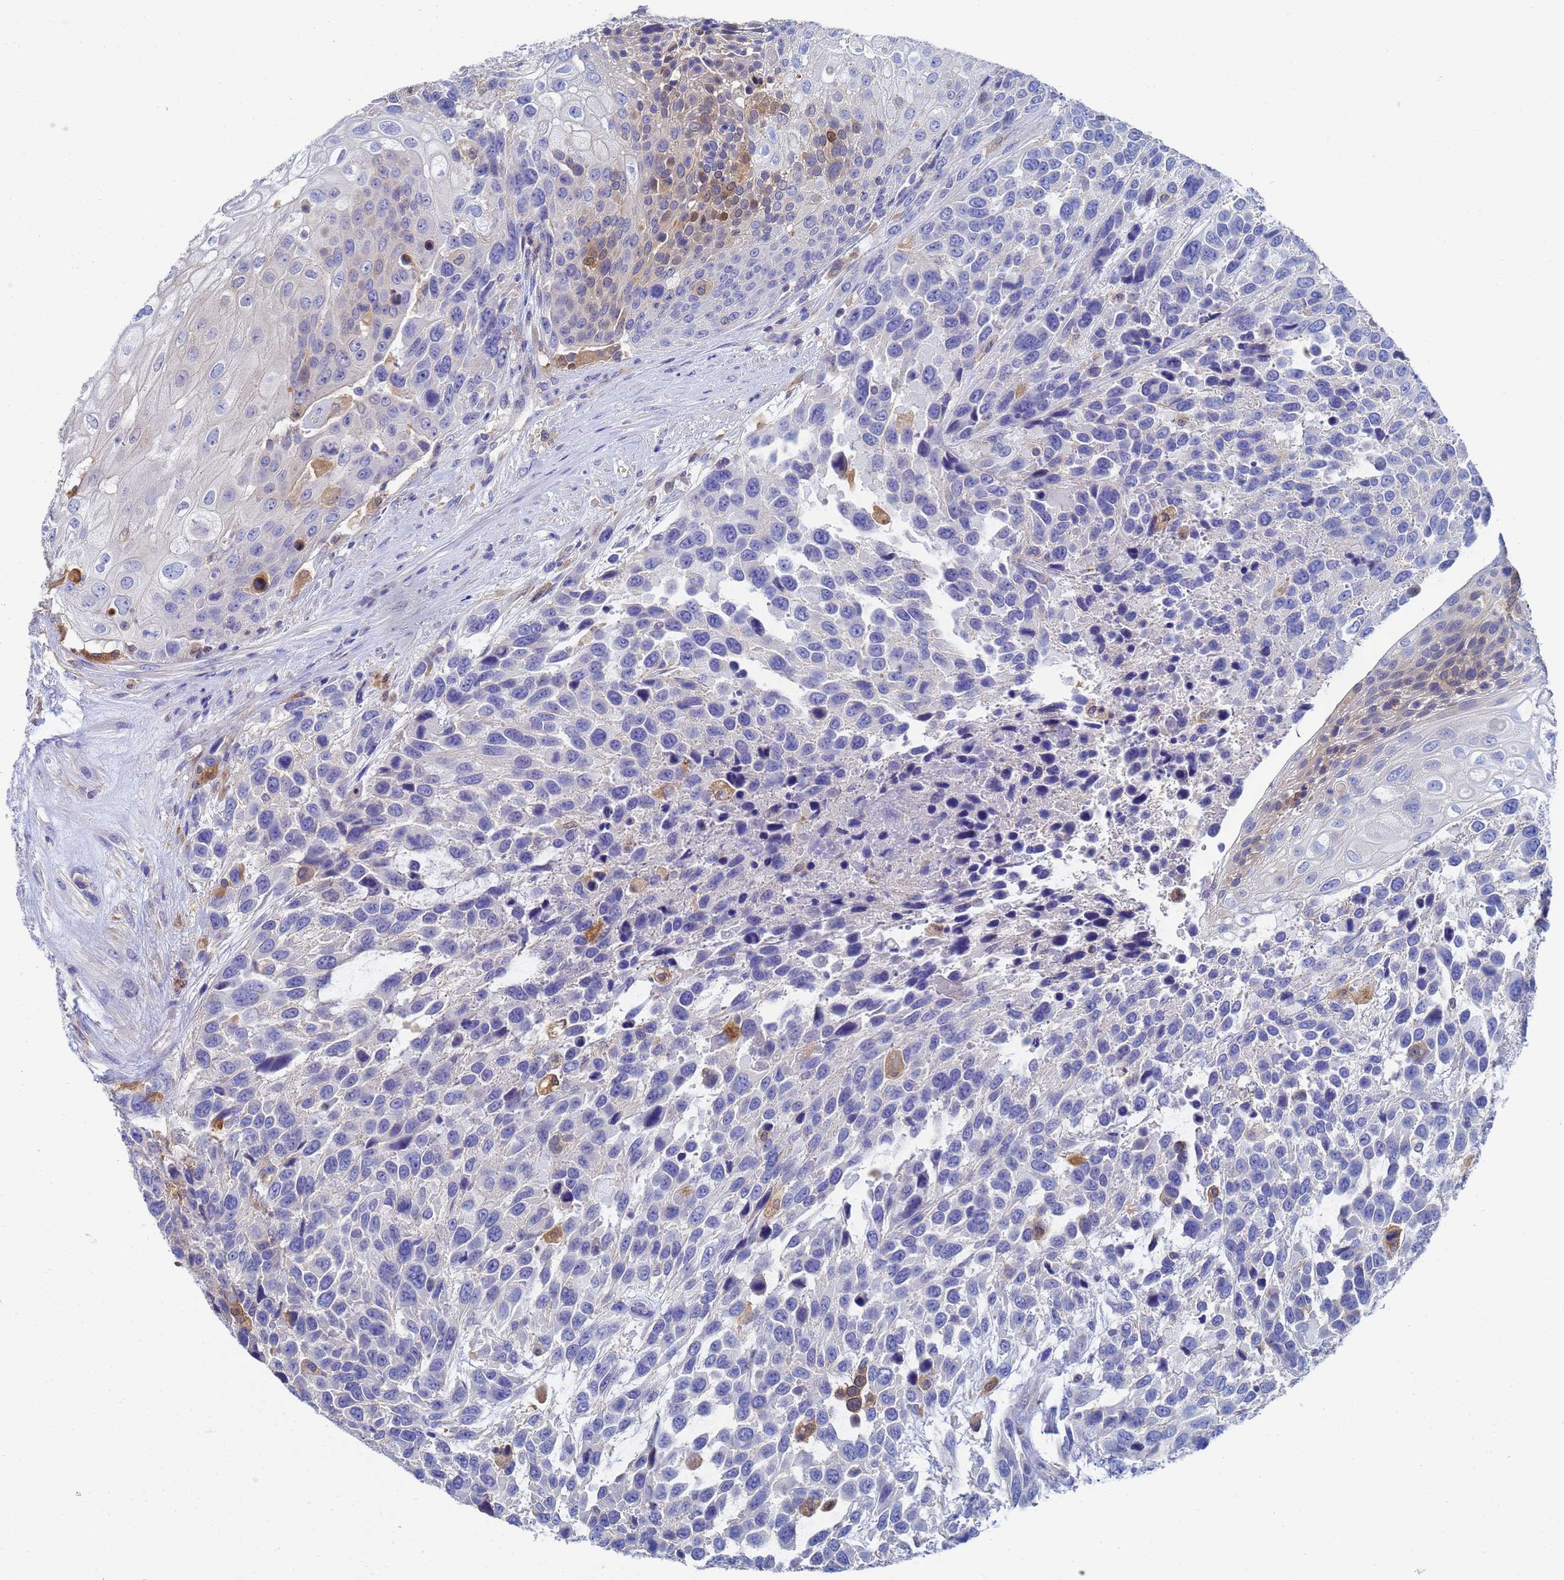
{"staining": {"intensity": "negative", "quantity": "none", "location": "none"}, "tissue": "urothelial cancer", "cell_type": "Tumor cells", "image_type": "cancer", "snomed": [{"axis": "morphology", "description": "Urothelial carcinoma, High grade"}, {"axis": "topography", "description": "Urinary bladder"}], "caption": "The immunohistochemistry (IHC) image has no significant expression in tumor cells of urothelial cancer tissue.", "gene": "GCHFR", "patient": {"sex": "female", "age": 70}}